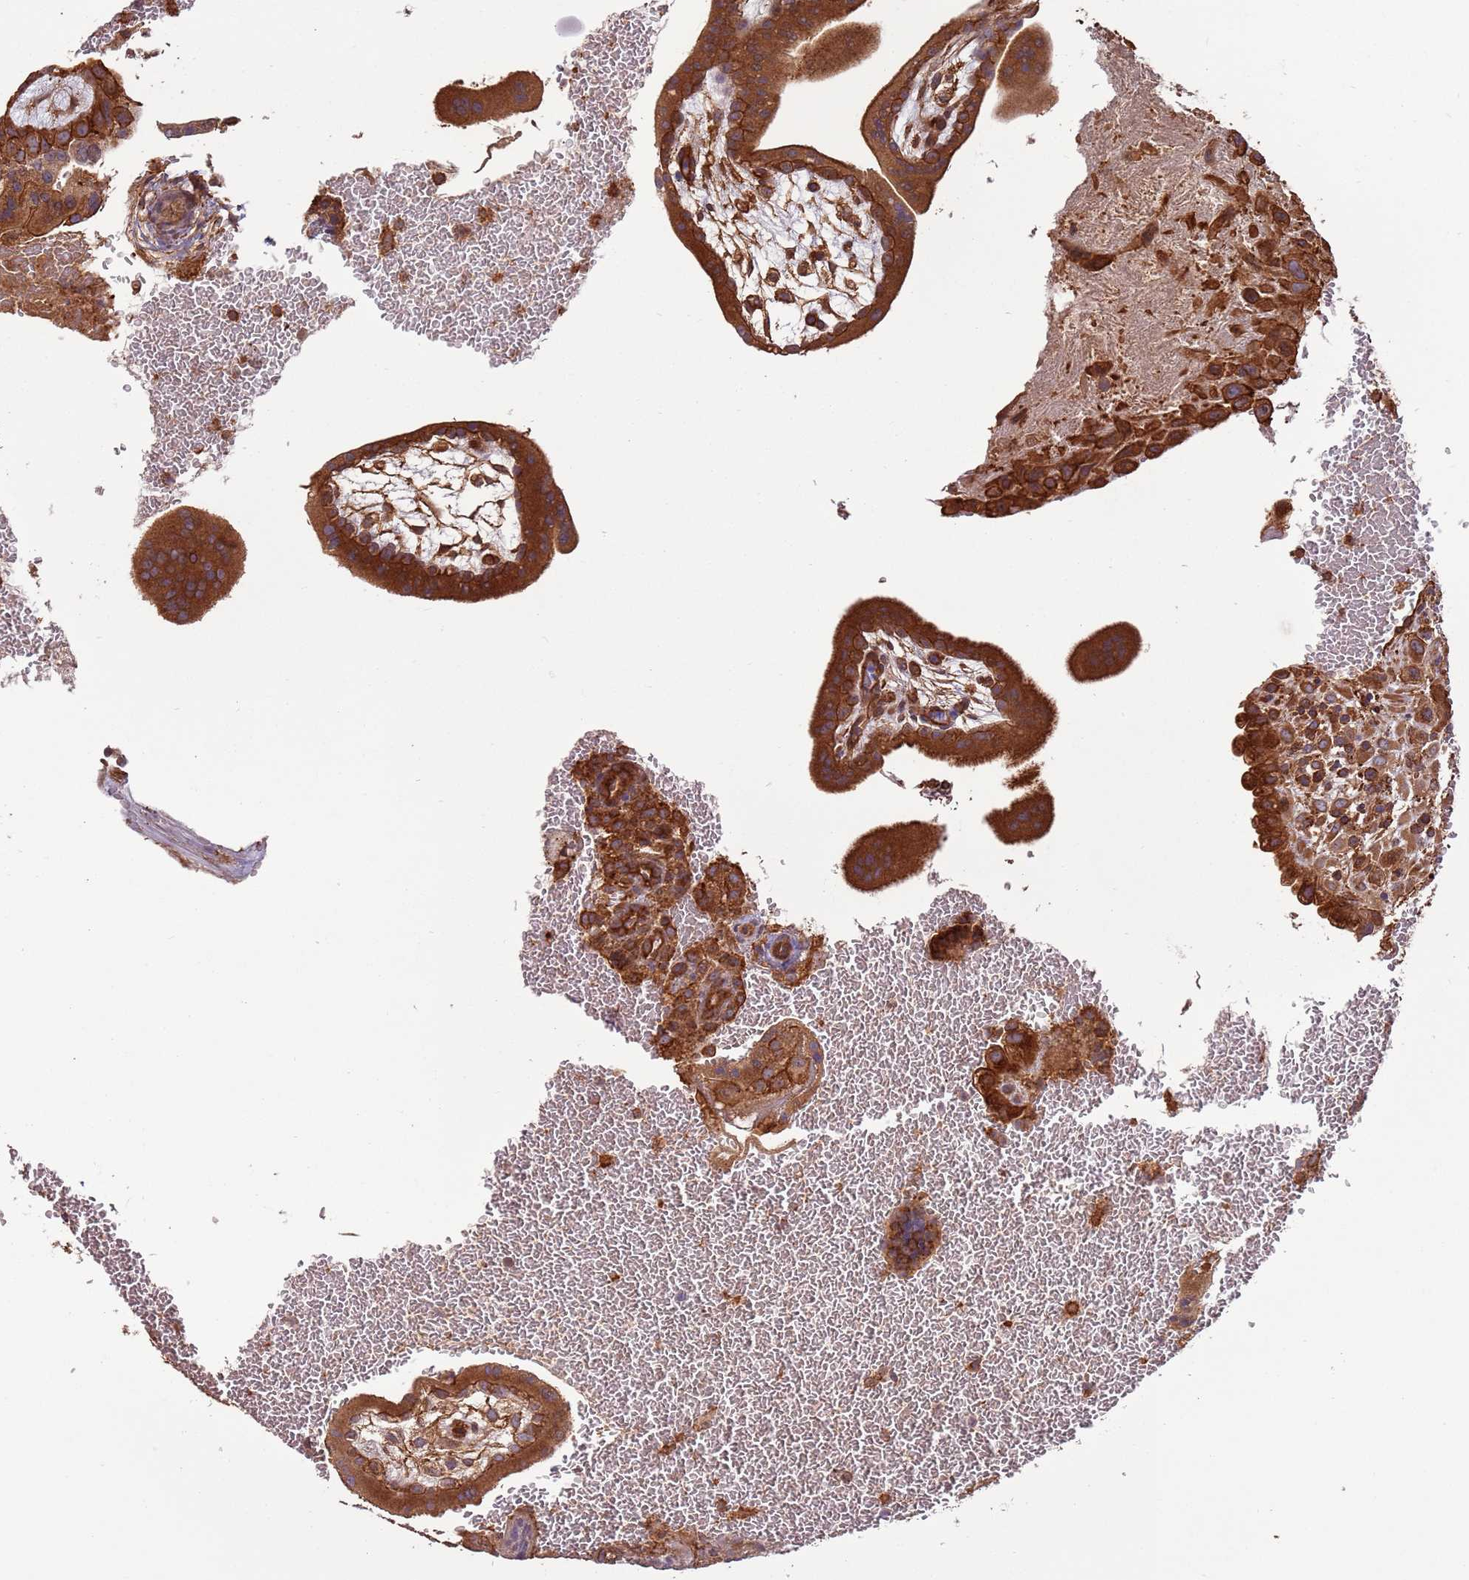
{"staining": {"intensity": "strong", "quantity": ">75%", "location": "cytoplasmic/membranous"}, "tissue": "placenta", "cell_type": "Trophoblastic cells", "image_type": "normal", "snomed": [{"axis": "morphology", "description": "Normal tissue, NOS"}, {"axis": "topography", "description": "Placenta"}], "caption": "IHC micrograph of benign placenta stained for a protein (brown), which demonstrates high levels of strong cytoplasmic/membranous staining in about >75% of trophoblastic cells.", "gene": "ACVR2A", "patient": {"sex": "female", "age": 35}}